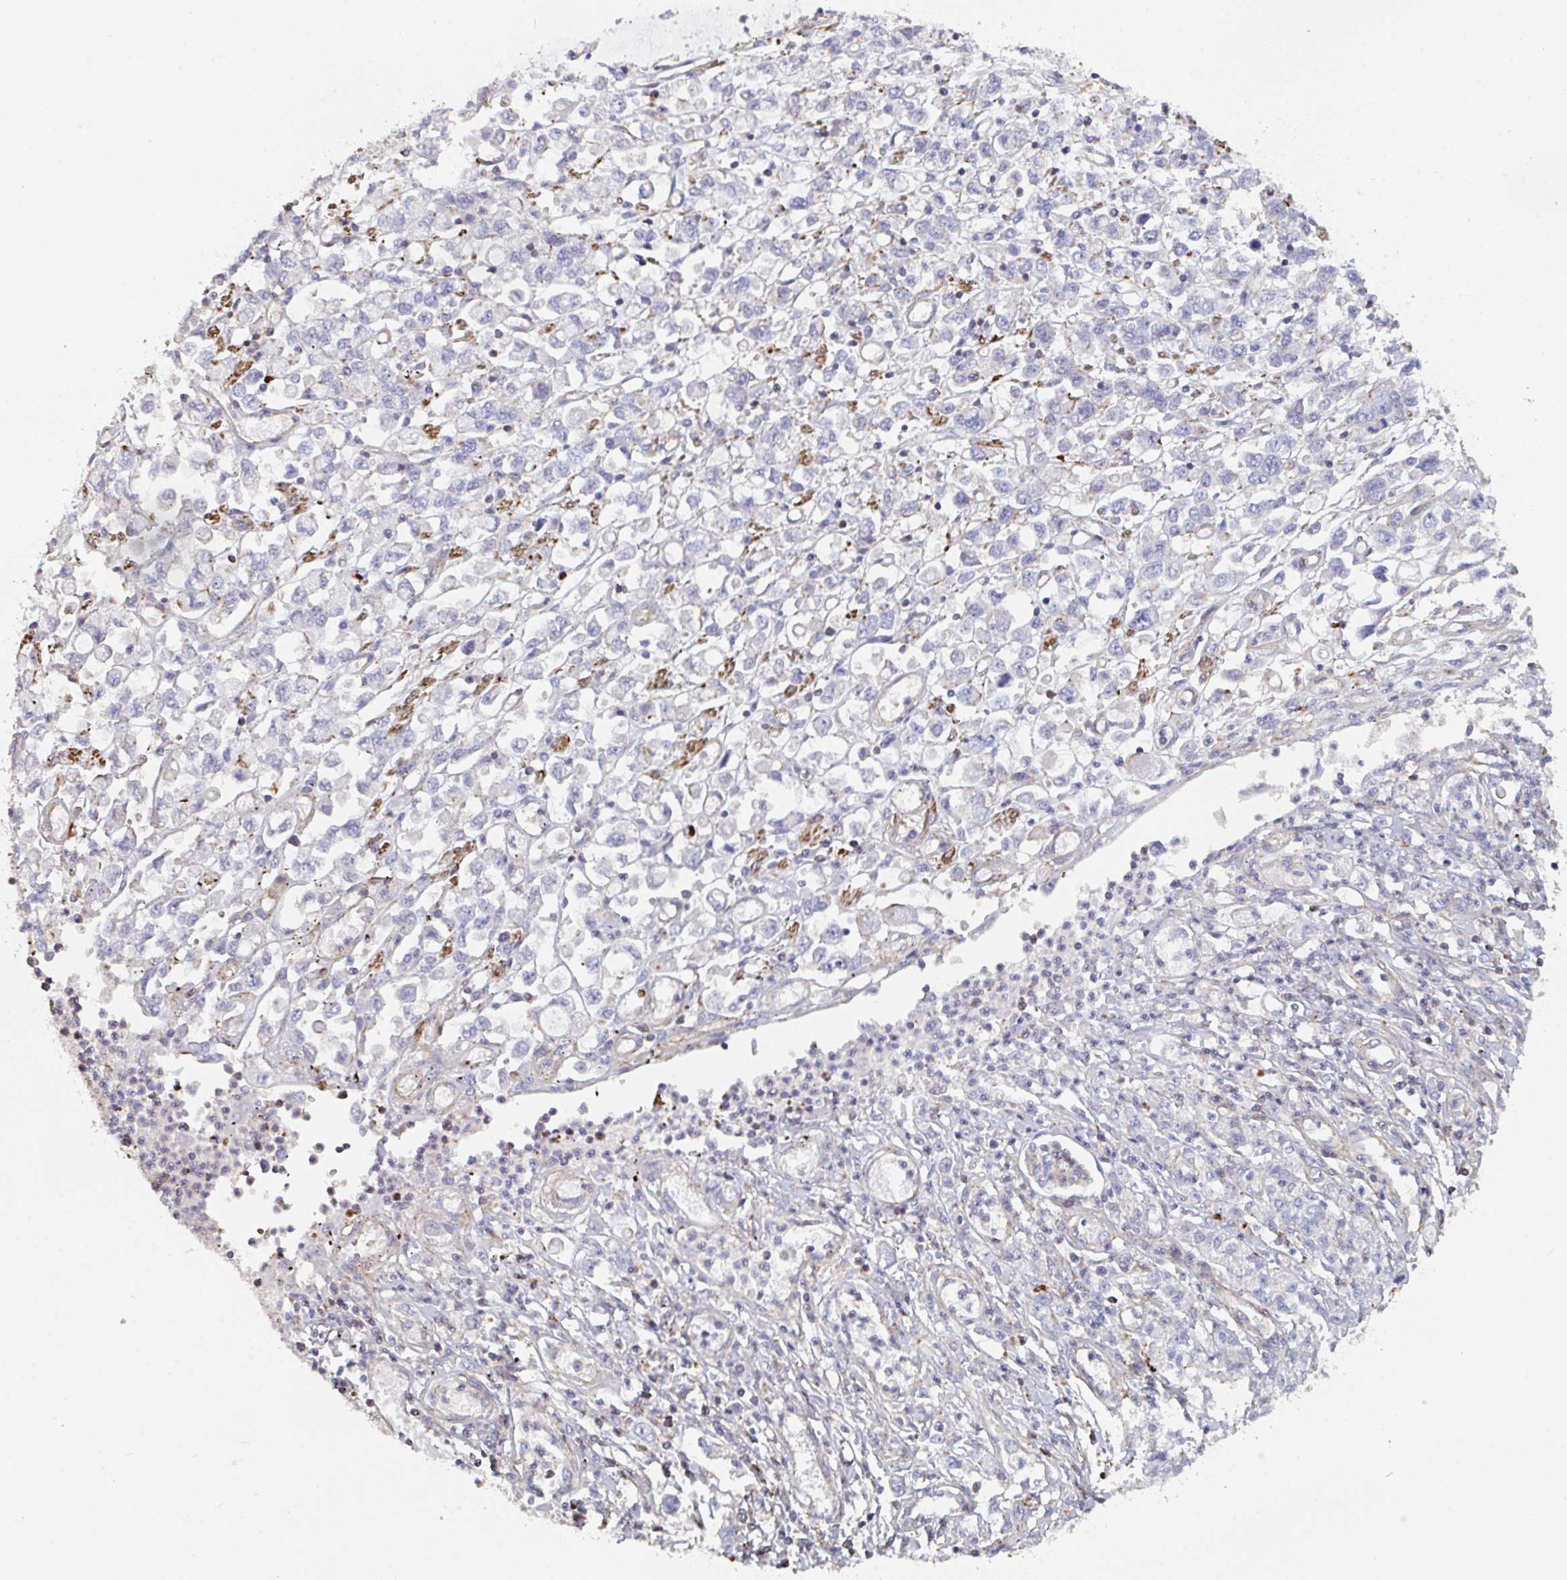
{"staining": {"intensity": "negative", "quantity": "none", "location": "none"}, "tissue": "stomach cancer", "cell_type": "Tumor cells", "image_type": "cancer", "snomed": [{"axis": "morphology", "description": "Adenocarcinoma, NOS"}, {"axis": "topography", "description": "Stomach"}], "caption": "High power microscopy micrograph of an immunohistochemistry (IHC) photomicrograph of adenocarcinoma (stomach), revealing no significant staining in tumor cells.", "gene": "FZD2", "patient": {"sex": "female", "age": 76}}